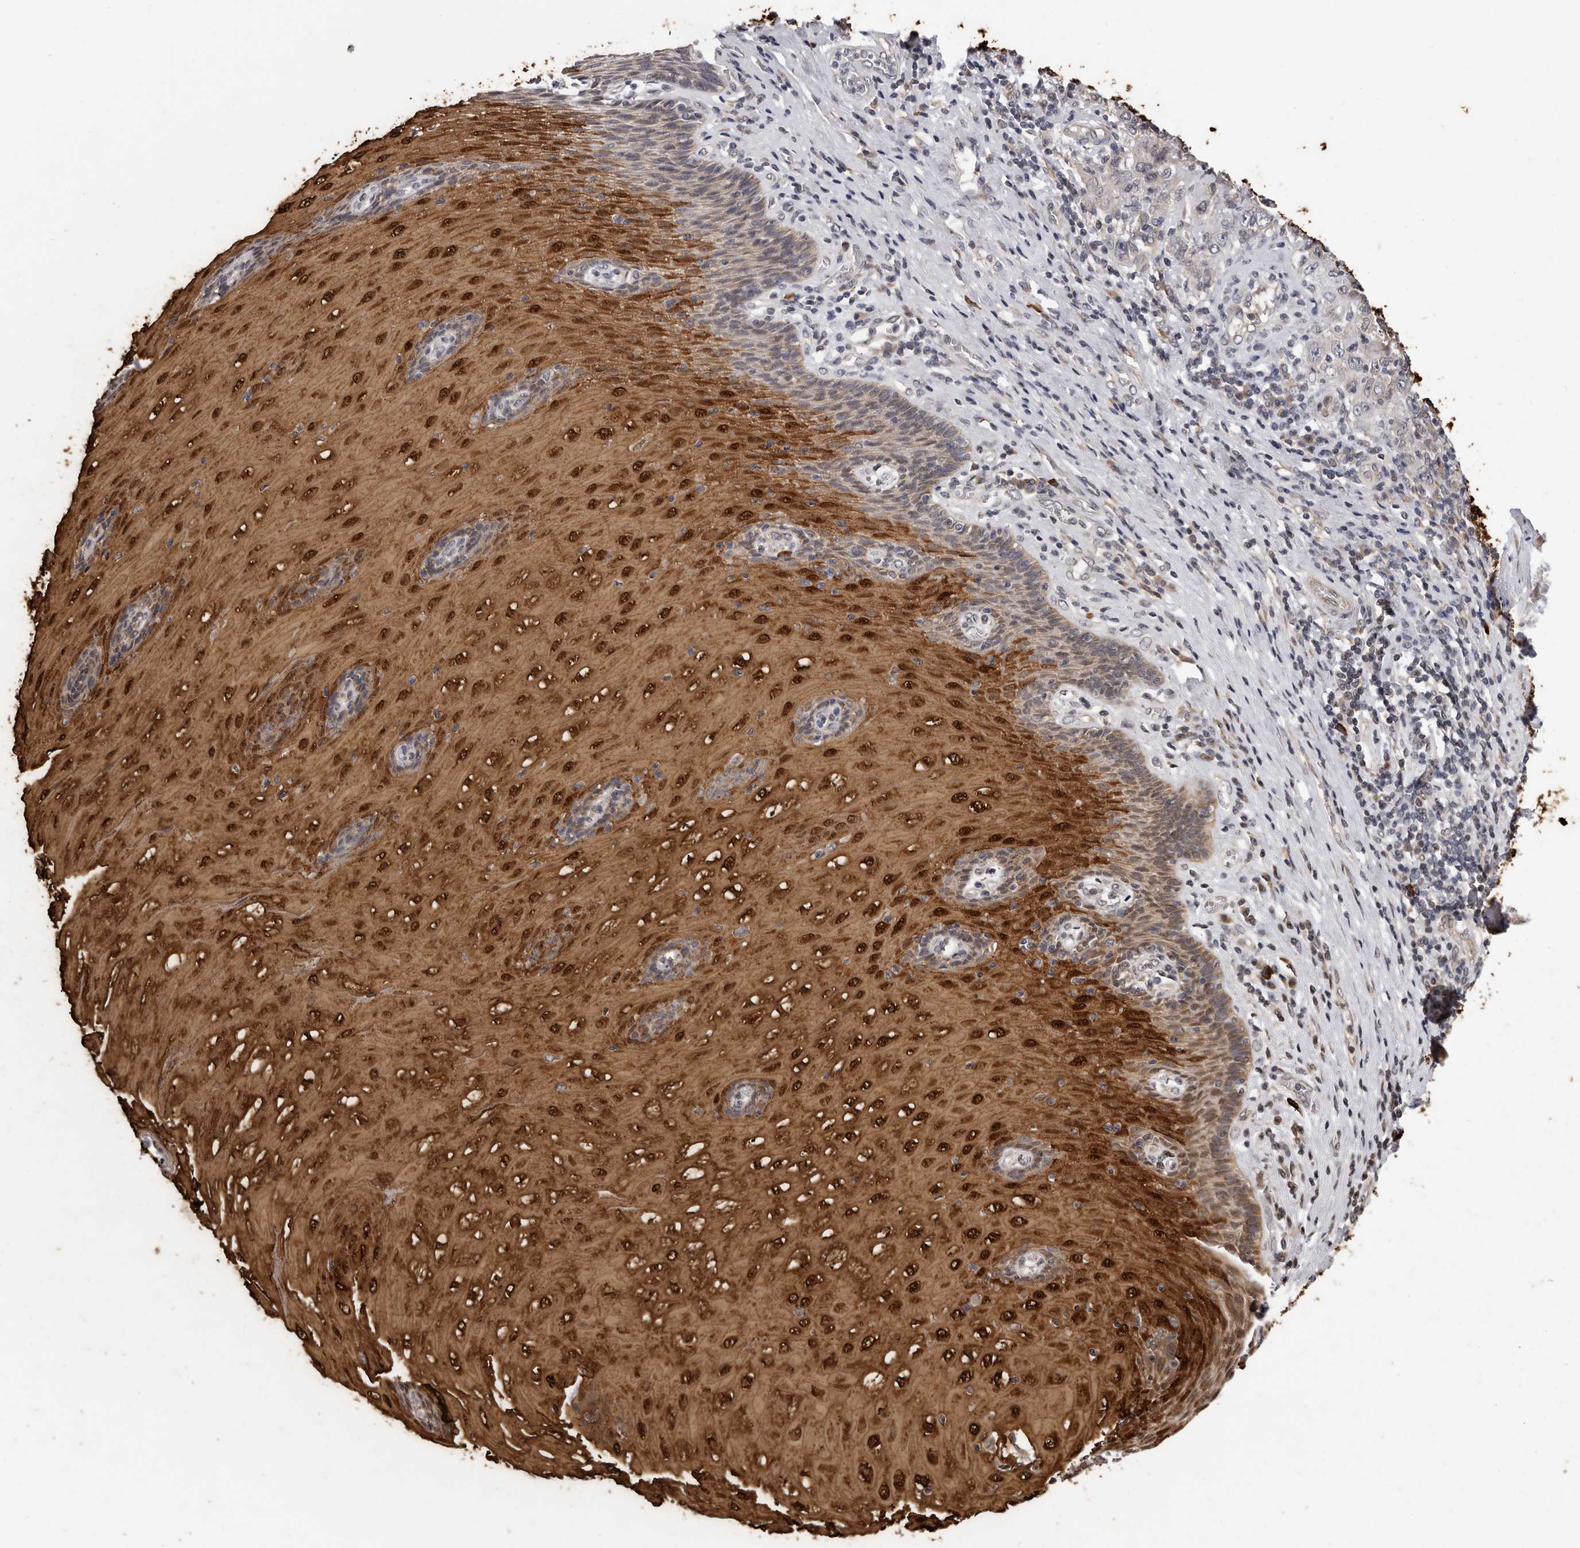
{"staining": {"intensity": "weak", "quantity": "25%-75%", "location": "cytoplasmic/membranous"}, "tissue": "stomach cancer", "cell_type": "Tumor cells", "image_type": "cancer", "snomed": [{"axis": "morphology", "description": "Adenocarcinoma, NOS"}, {"axis": "topography", "description": "Stomach"}], "caption": "Immunohistochemistry (IHC) histopathology image of human adenocarcinoma (stomach) stained for a protein (brown), which exhibits low levels of weak cytoplasmic/membranous expression in about 25%-75% of tumor cells.", "gene": "MED8", "patient": {"sex": "male", "age": 48}}